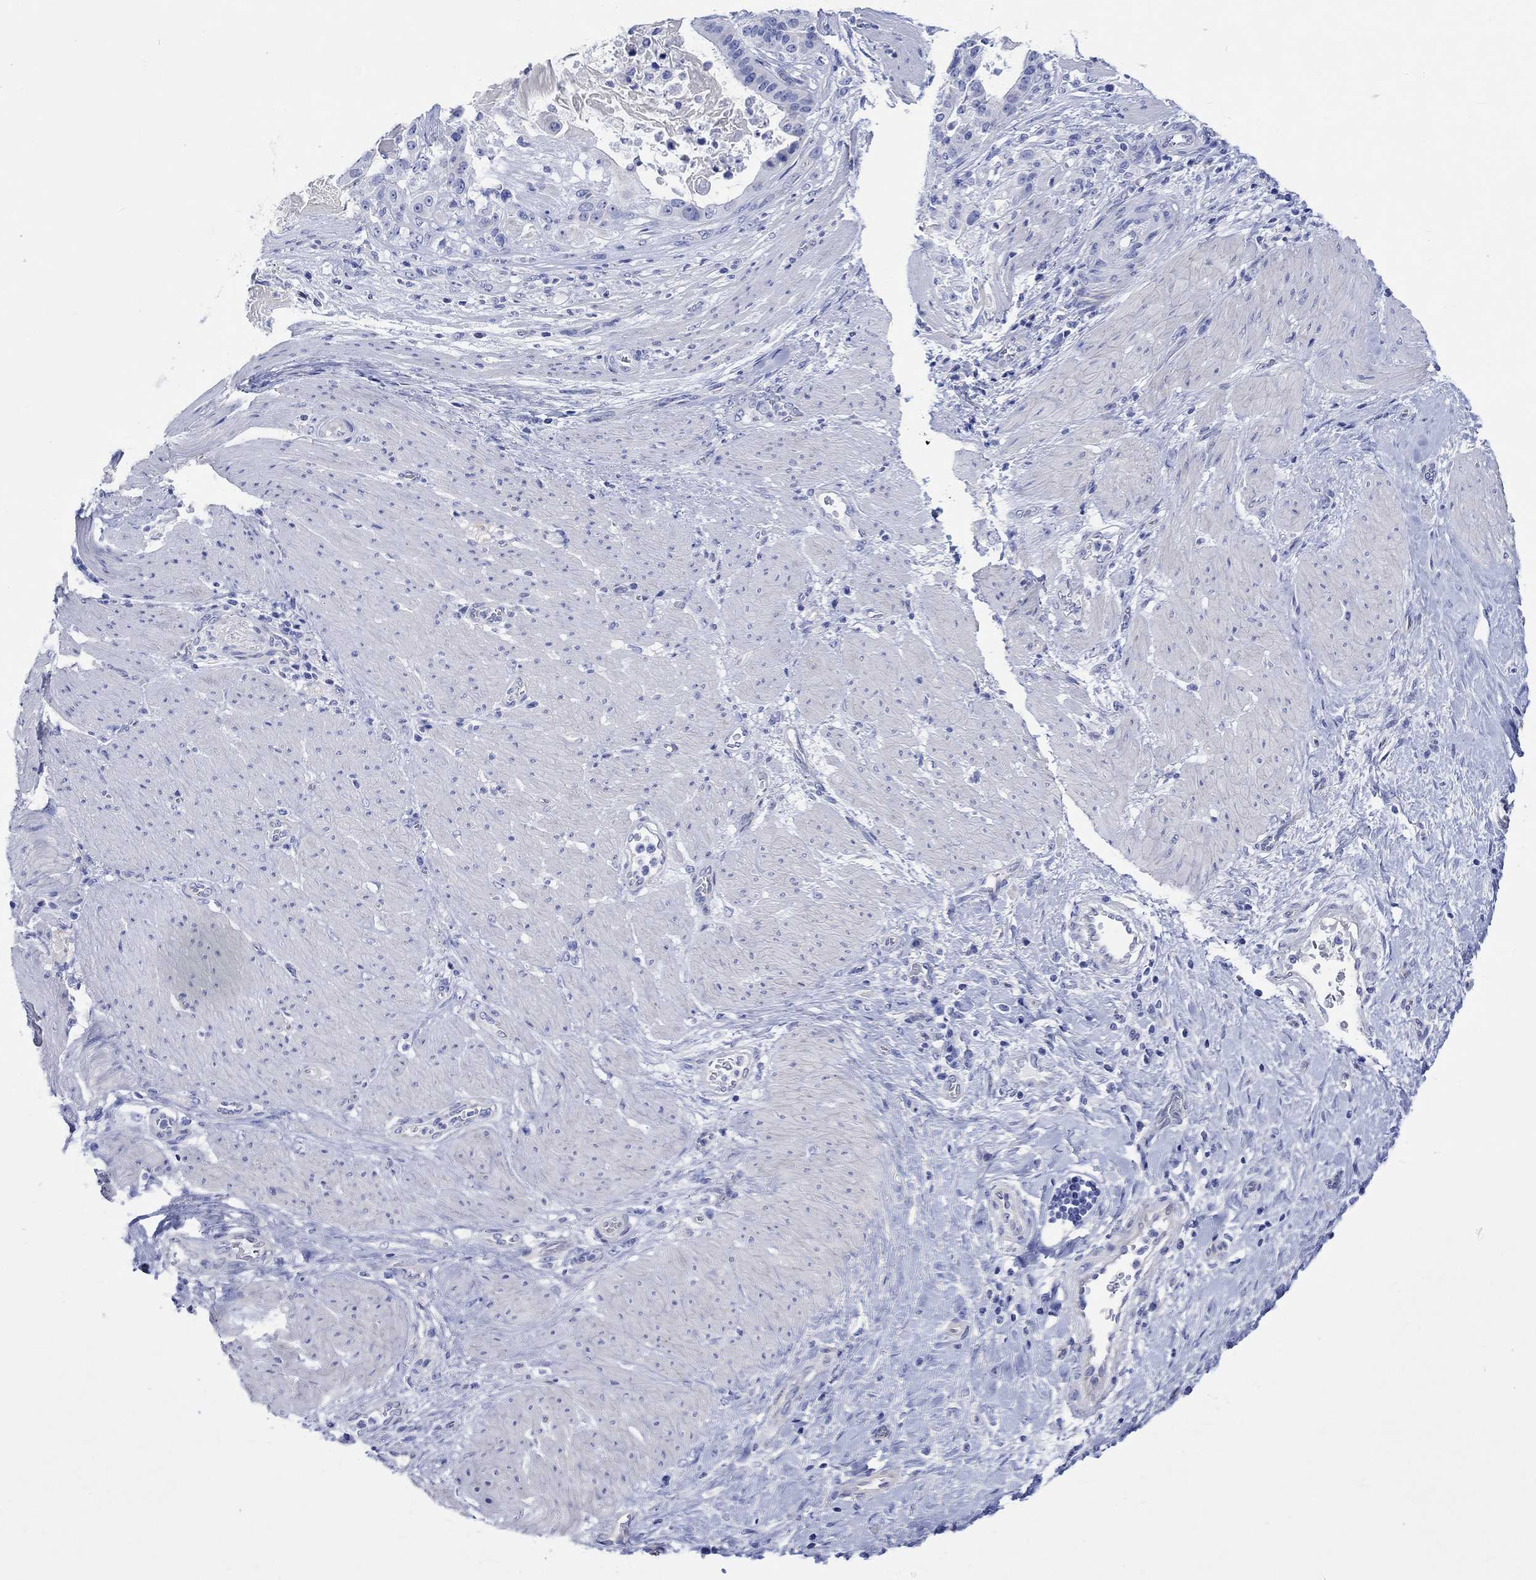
{"staining": {"intensity": "negative", "quantity": "none", "location": "none"}, "tissue": "stomach cancer", "cell_type": "Tumor cells", "image_type": "cancer", "snomed": [{"axis": "morphology", "description": "Adenocarcinoma, NOS"}, {"axis": "topography", "description": "Stomach"}], "caption": "IHC of human stomach cancer displays no expression in tumor cells.", "gene": "CPLX2", "patient": {"sex": "male", "age": 48}}